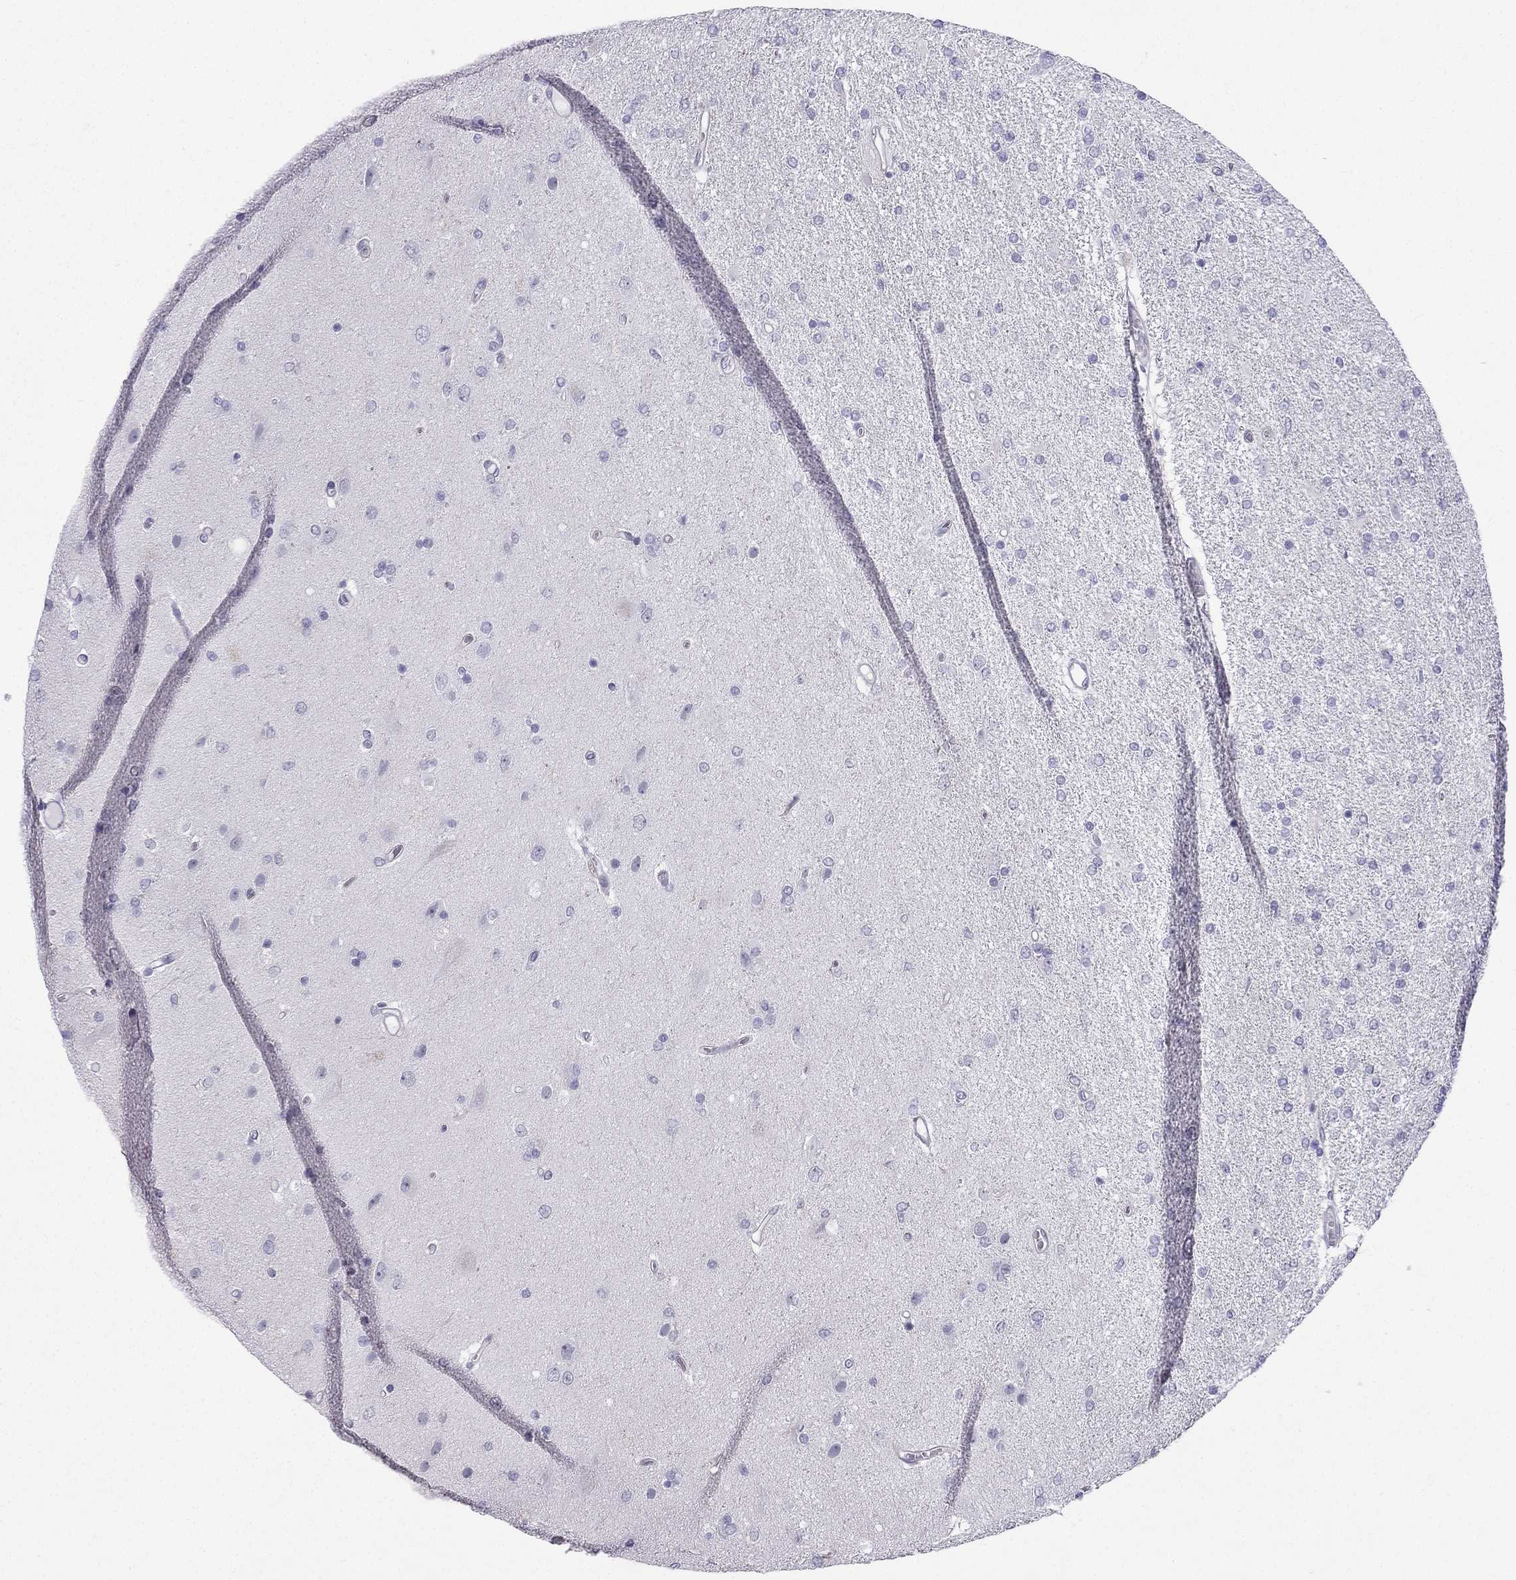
{"staining": {"intensity": "negative", "quantity": "none", "location": "none"}, "tissue": "glioma", "cell_type": "Tumor cells", "image_type": "cancer", "snomed": [{"axis": "morphology", "description": "Glioma, malignant, High grade"}, {"axis": "topography", "description": "Cerebral cortex"}], "caption": "Immunohistochemistry (IHC) histopathology image of neoplastic tissue: high-grade glioma (malignant) stained with DAB demonstrates no significant protein expression in tumor cells.", "gene": "CFAP53", "patient": {"sex": "male", "age": 70}}